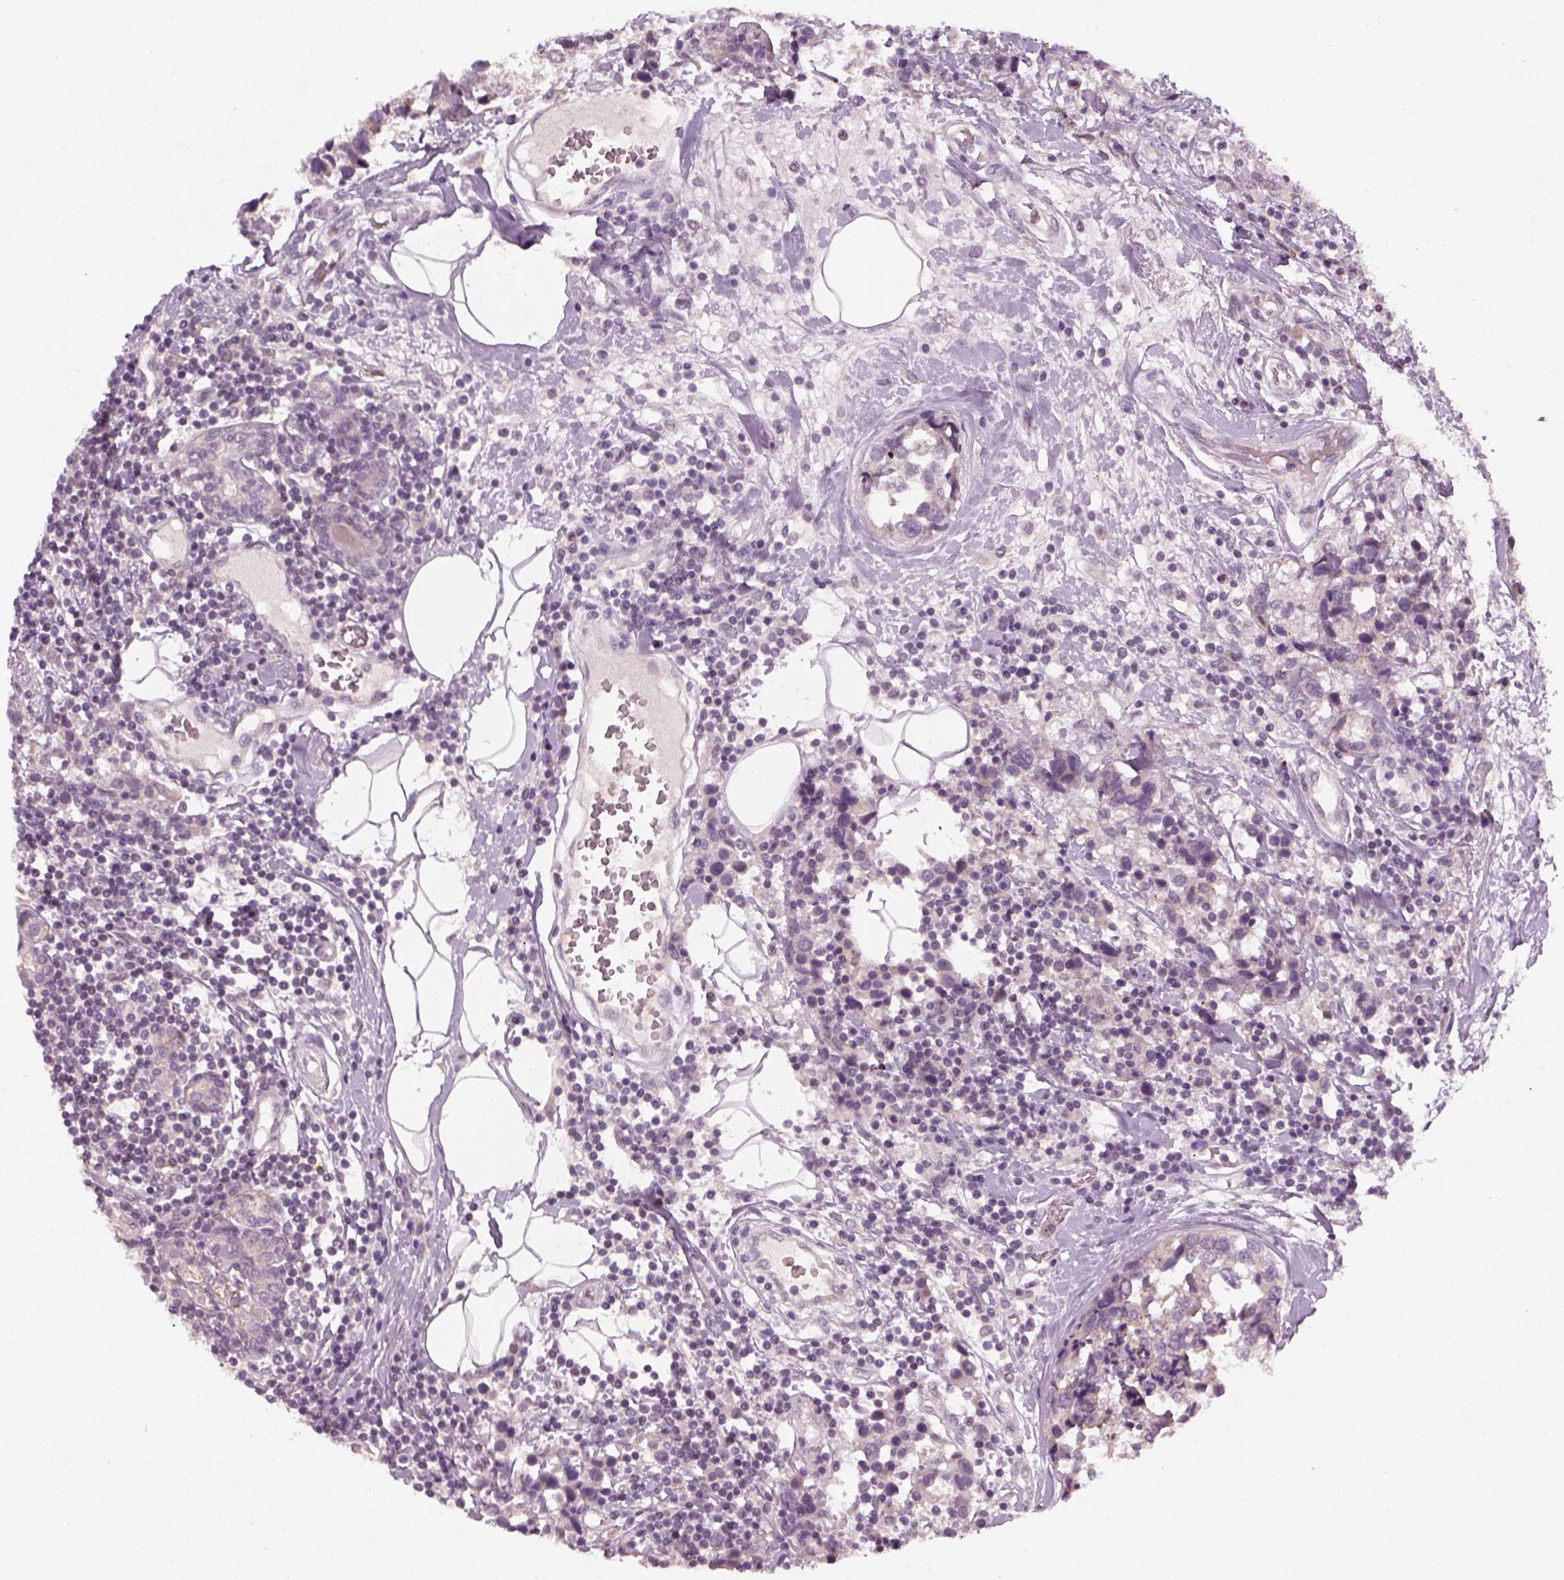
{"staining": {"intensity": "negative", "quantity": "none", "location": "none"}, "tissue": "breast cancer", "cell_type": "Tumor cells", "image_type": "cancer", "snomed": [{"axis": "morphology", "description": "Lobular carcinoma"}, {"axis": "topography", "description": "Breast"}], "caption": "This image is of lobular carcinoma (breast) stained with IHC to label a protein in brown with the nuclei are counter-stained blue. There is no expression in tumor cells.", "gene": "GDNF", "patient": {"sex": "female", "age": 59}}